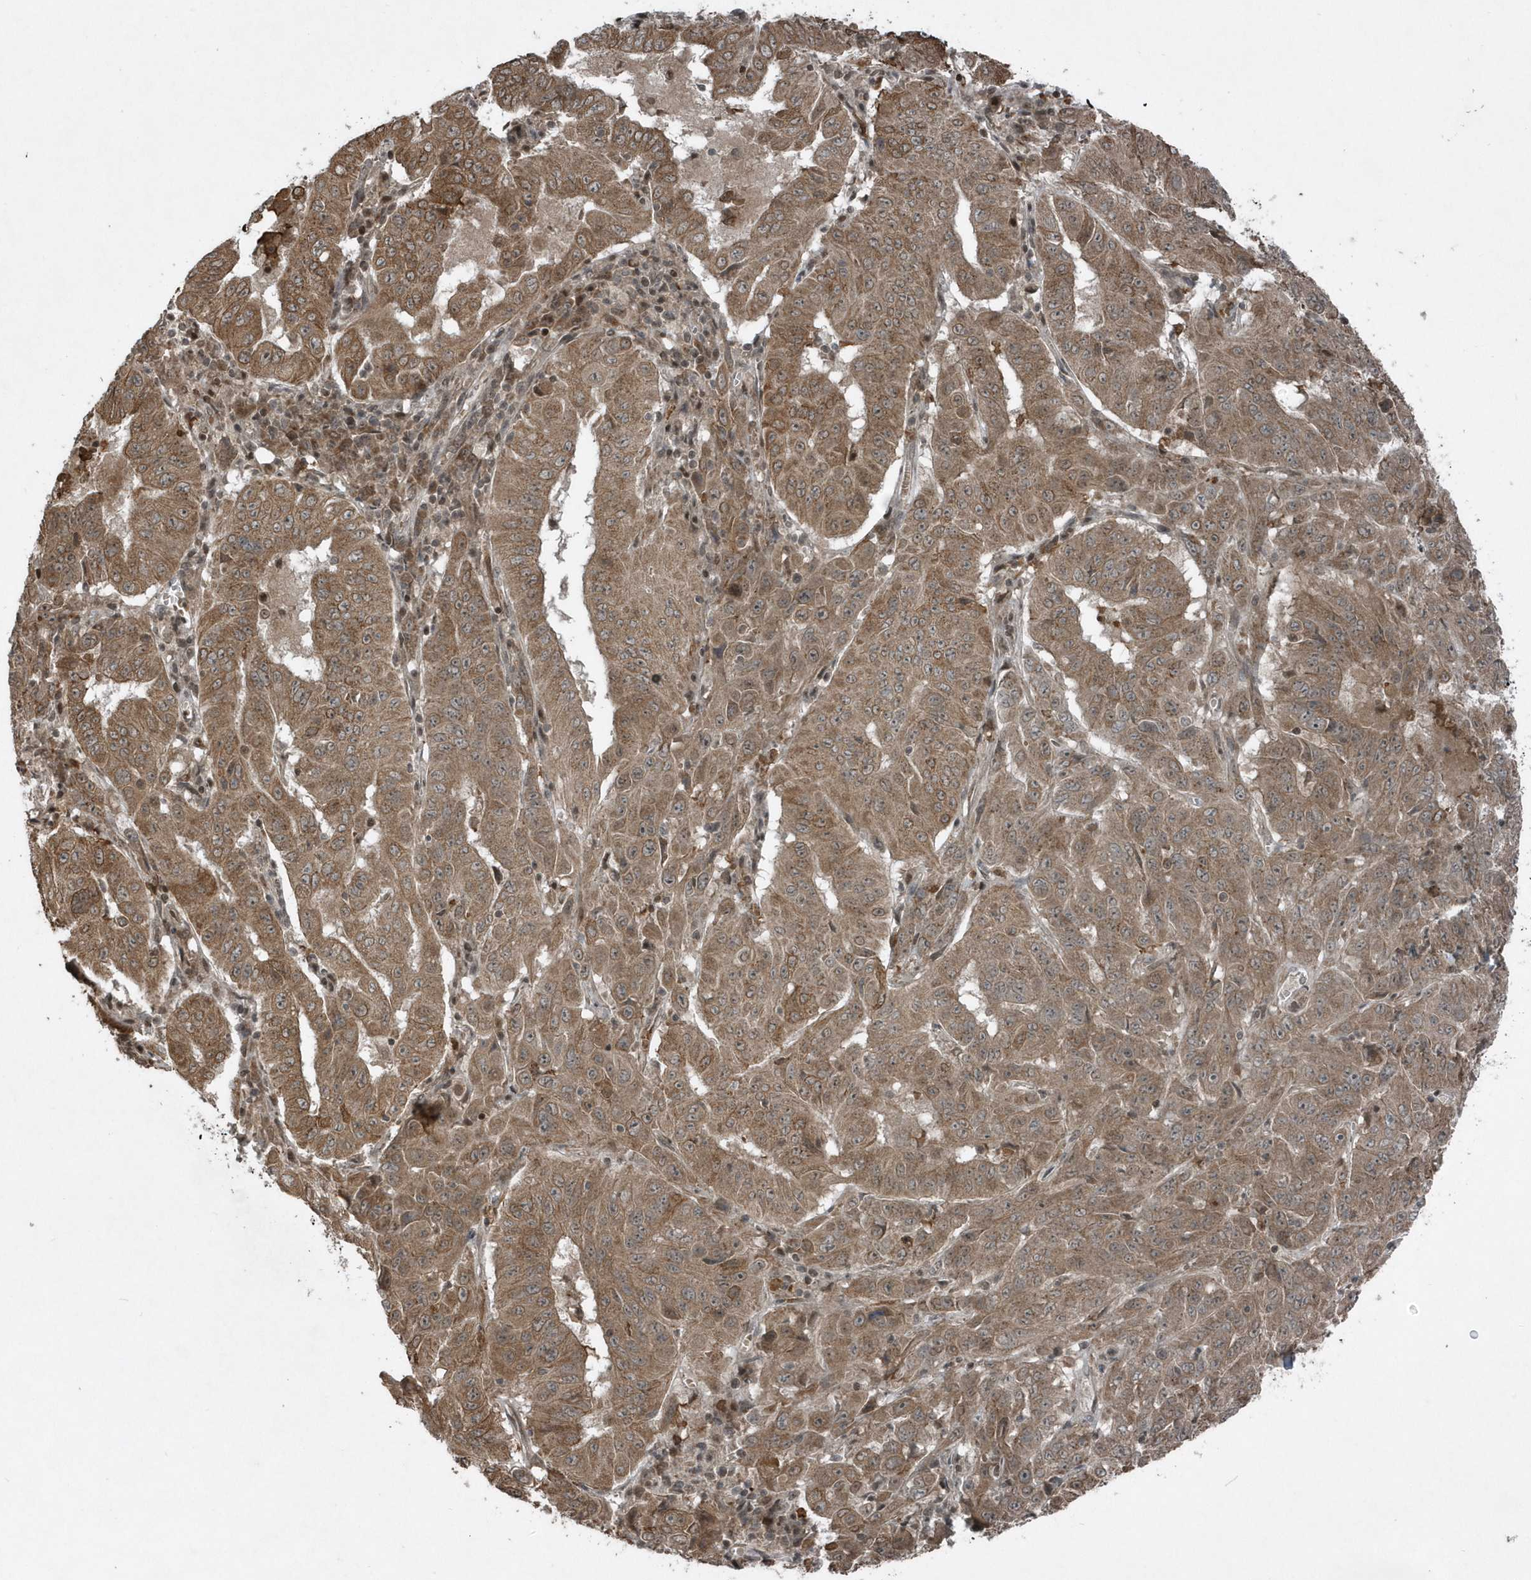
{"staining": {"intensity": "moderate", "quantity": ">75%", "location": "cytoplasmic/membranous"}, "tissue": "pancreatic cancer", "cell_type": "Tumor cells", "image_type": "cancer", "snomed": [{"axis": "morphology", "description": "Adenocarcinoma, NOS"}, {"axis": "topography", "description": "Pancreas"}], "caption": "IHC of human pancreatic adenocarcinoma reveals medium levels of moderate cytoplasmic/membranous staining in approximately >75% of tumor cells.", "gene": "EIF2B1", "patient": {"sex": "male", "age": 63}}